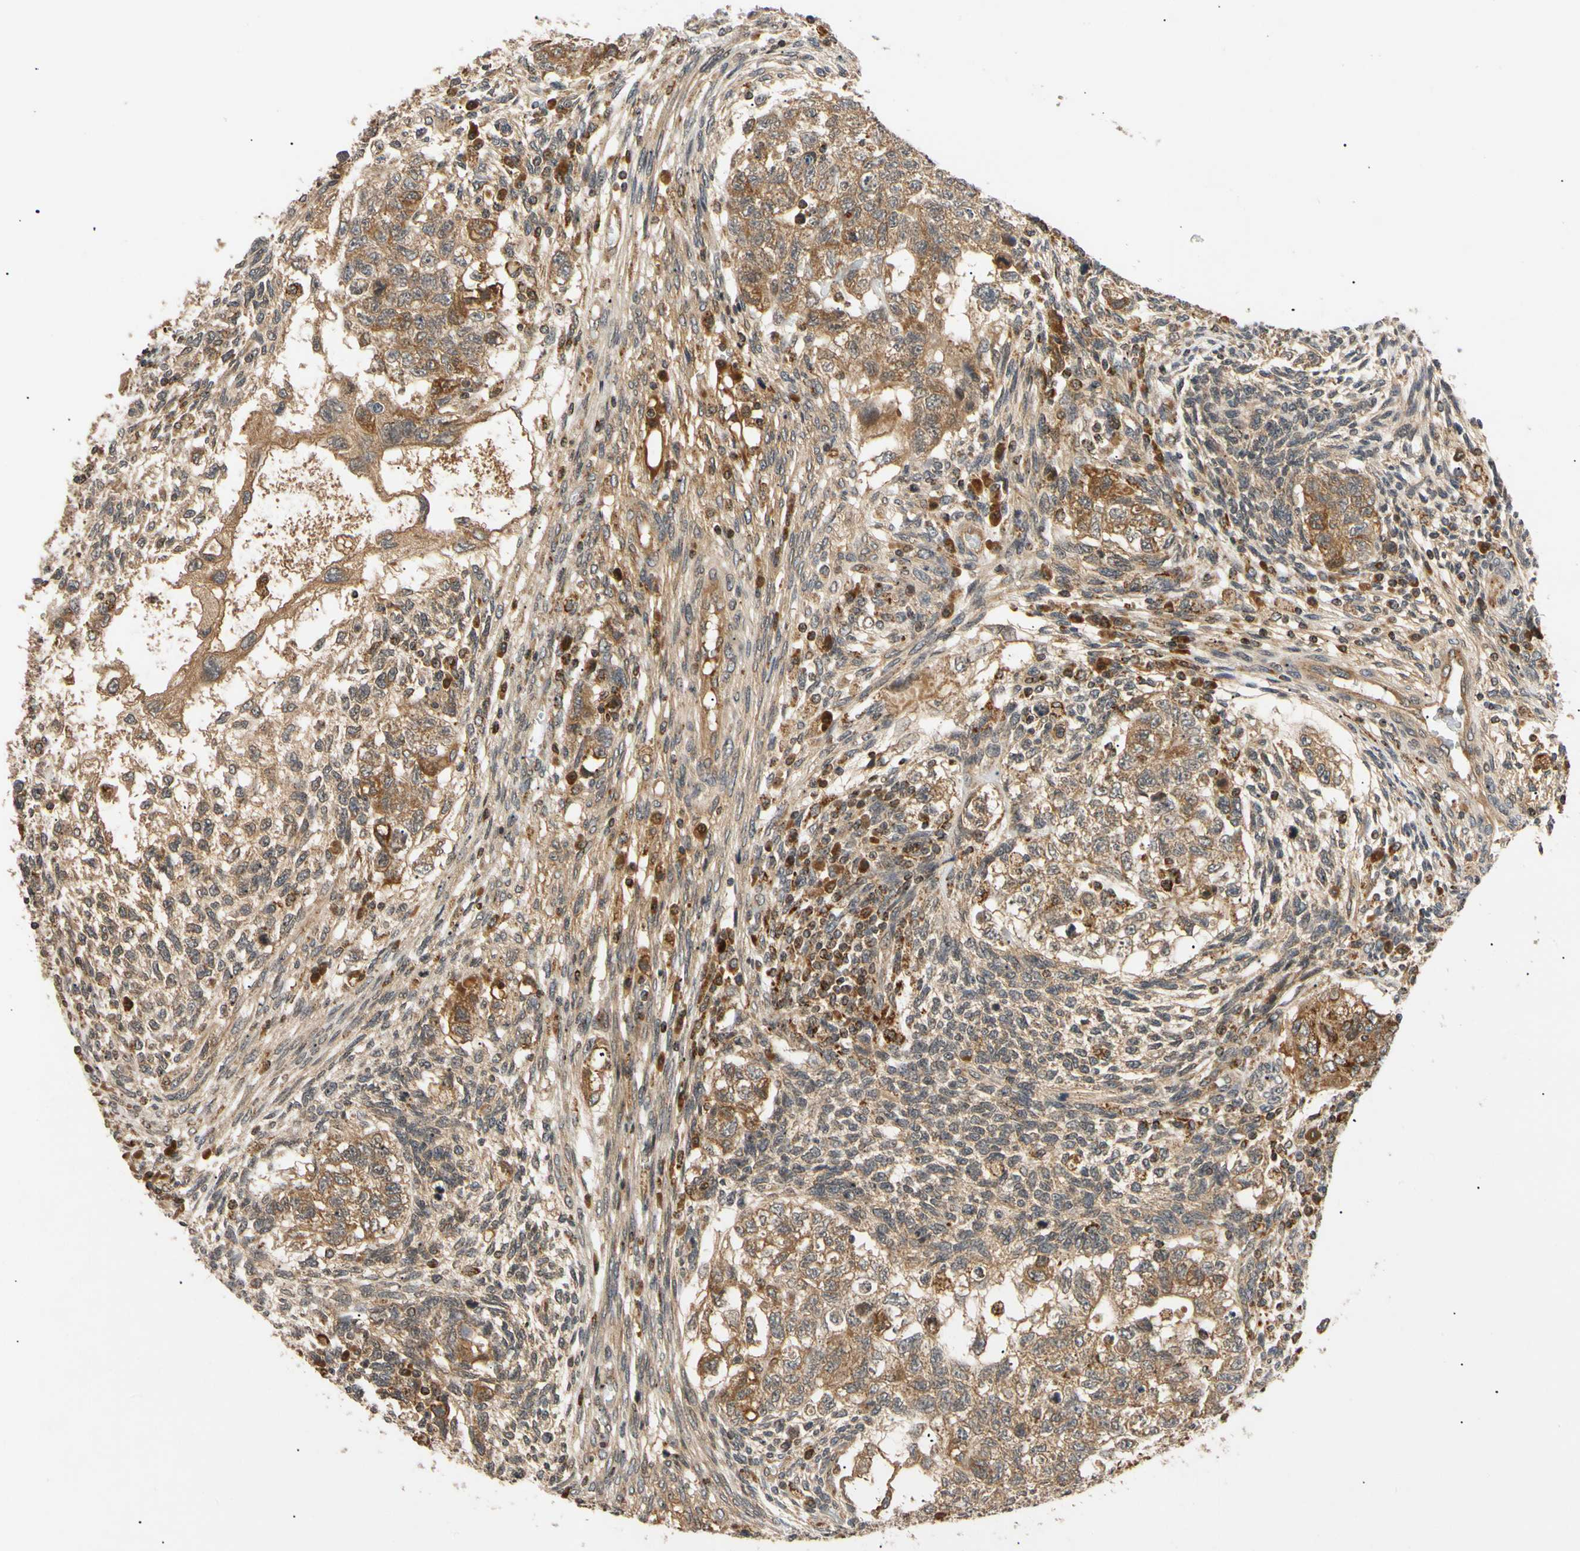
{"staining": {"intensity": "strong", "quantity": ">75%", "location": "cytoplasmic/membranous"}, "tissue": "testis cancer", "cell_type": "Tumor cells", "image_type": "cancer", "snomed": [{"axis": "morphology", "description": "Normal tissue, NOS"}, {"axis": "morphology", "description": "Carcinoma, Embryonal, NOS"}, {"axis": "topography", "description": "Testis"}], "caption": "This is a micrograph of immunohistochemistry (IHC) staining of embryonal carcinoma (testis), which shows strong expression in the cytoplasmic/membranous of tumor cells.", "gene": "MRPS22", "patient": {"sex": "male", "age": 36}}